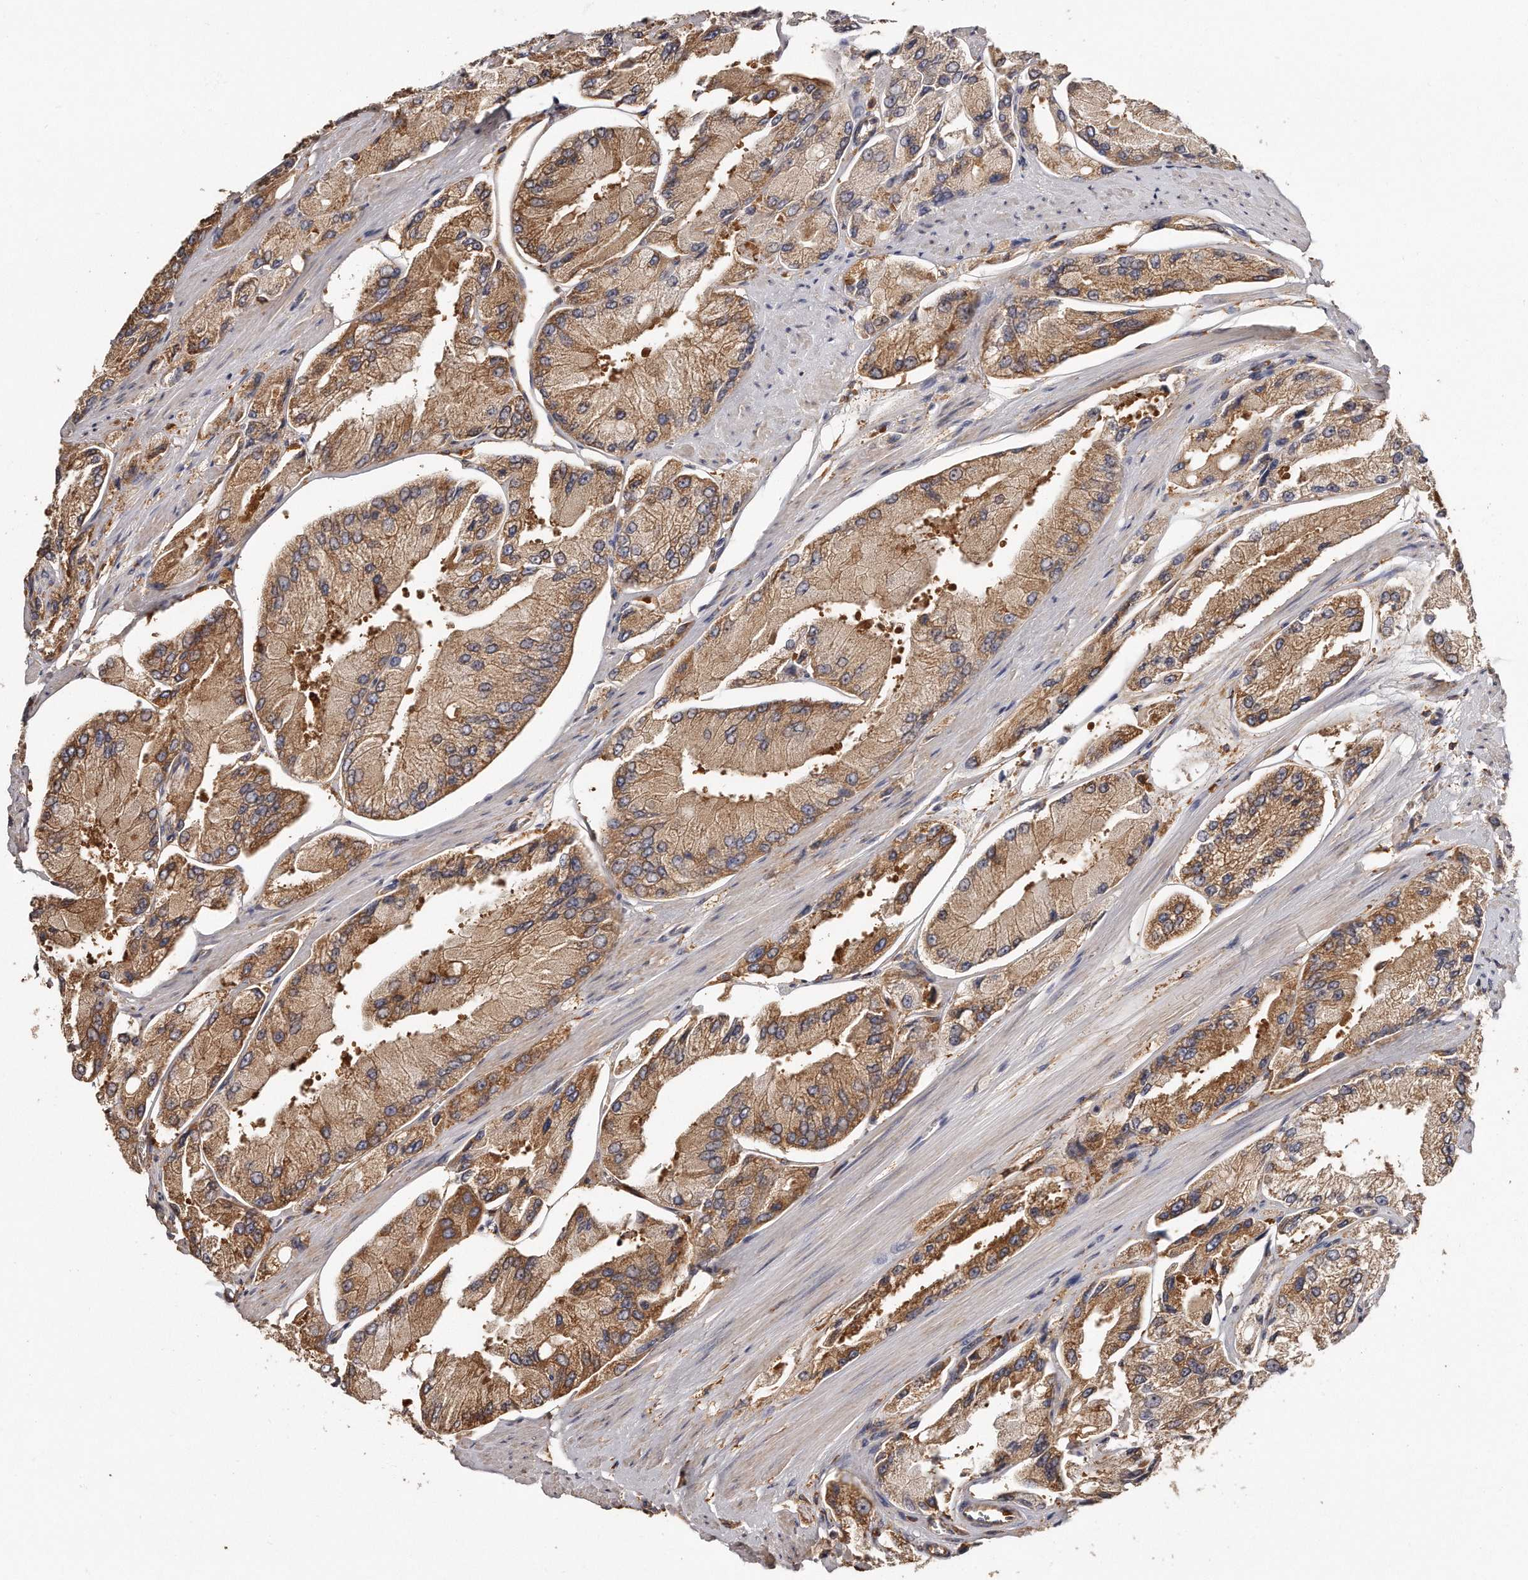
{"staining": {"intensity": "moderate", "quantity": ">75%", "location": "cytoplasmic/membranous"}, "tissue": "prostate cancer", "cell_type": "Tumor cells", "image_type": "cancer", "snomed": [{"axis": "morphology", "description": "Adenocarcinoma, High grade"}, {"axis": "topography", "description": "Prostate"}], "caption": "Adenocarcinoma (high-grade) (prostate) stained with a protein marker demonstrates moderate staining in tumor cells.", "gene": "CAP1", "patient": {"sex": "male", "age": 58}}